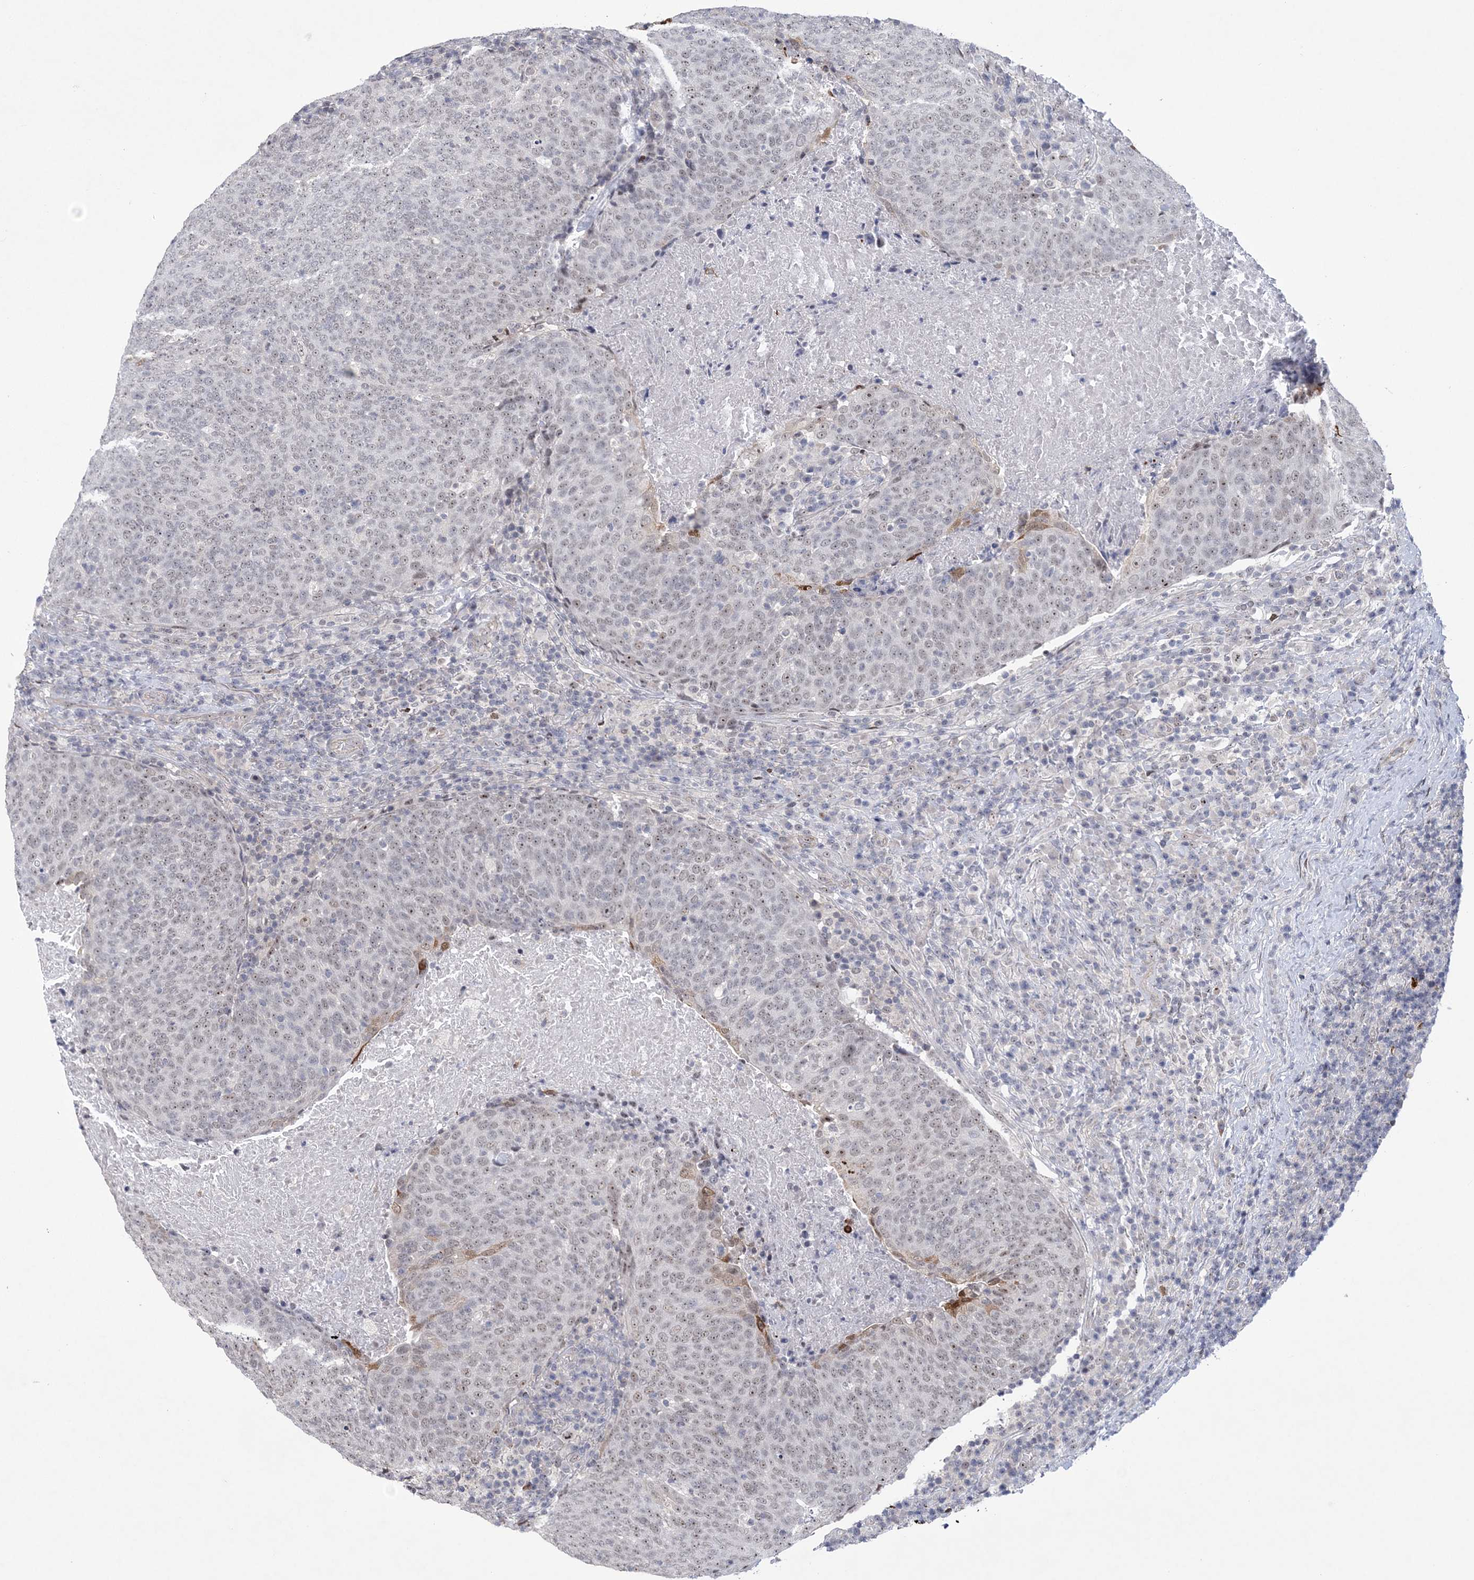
{"staining": {"intensity": "weak", "quantity": "25%-75%", "location": "nuclear"}, "tissue": "head and neck cancer", "cell_type": "Tumor cells", "image_type": "cancer", "snomed": [{"axis": "morphology", "description": "Squamous cell carcinoma, NOS"}, {"axis": "morphology", "description": "Squamous cell carcinoma, metastatic, NOS"}, {"axis": "topography", "description": "Lymph node"}, {"axis": "topography", "description": "Head-Neck"}], "caption": "Immunohistochemistry (IHC) of head and neck metastatic squamous cell carcinoma displays low levels of weak nuclear staining in about 25%-75% of tumor cells.", "gene": "HOMEZ", "patient": {"sex": "male", "age": 62}}